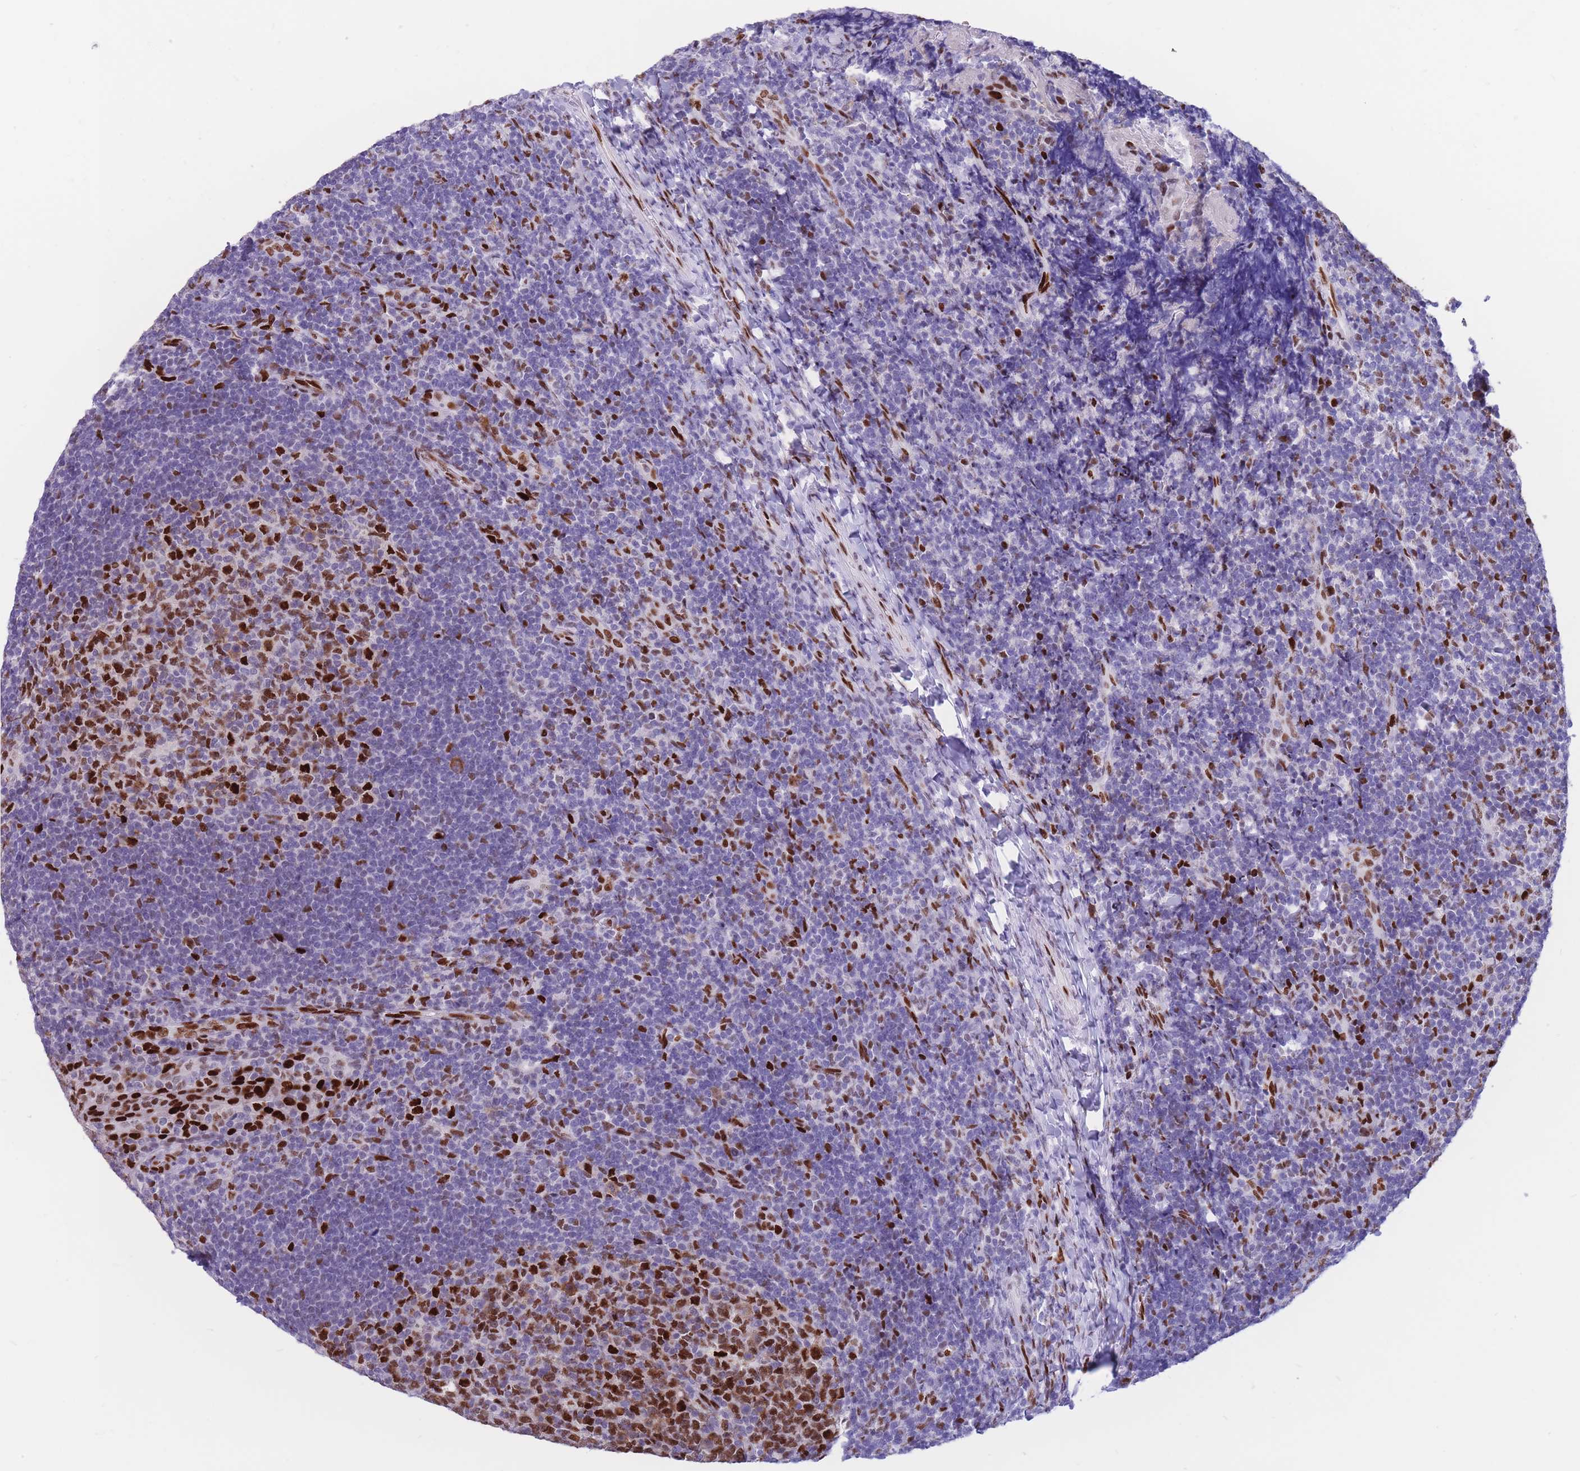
{"staining": {"intensity": "strong", "quantity": "25%-75%", "location": "nuclear"}, "tissue": "tonsil", "cell_type": "Germinal center cells", "image_type": "normal", "snomed": [{"axis": "morphology", "description": "Normal tissue, NOS"}, {"axis": "topography", "description": "Tonsil"}], "caption": "Immunohistochemical staining of normal tonsil displays high levels of strong nuclear expression in approximately 25%-75% of germinal center cells. (DAB (3,3'-diaminobenzidine) = brown stain, brightfield microscopy at high magnification).", "gene": "NASP", "patient": {"sex": "female", "age": 10}}